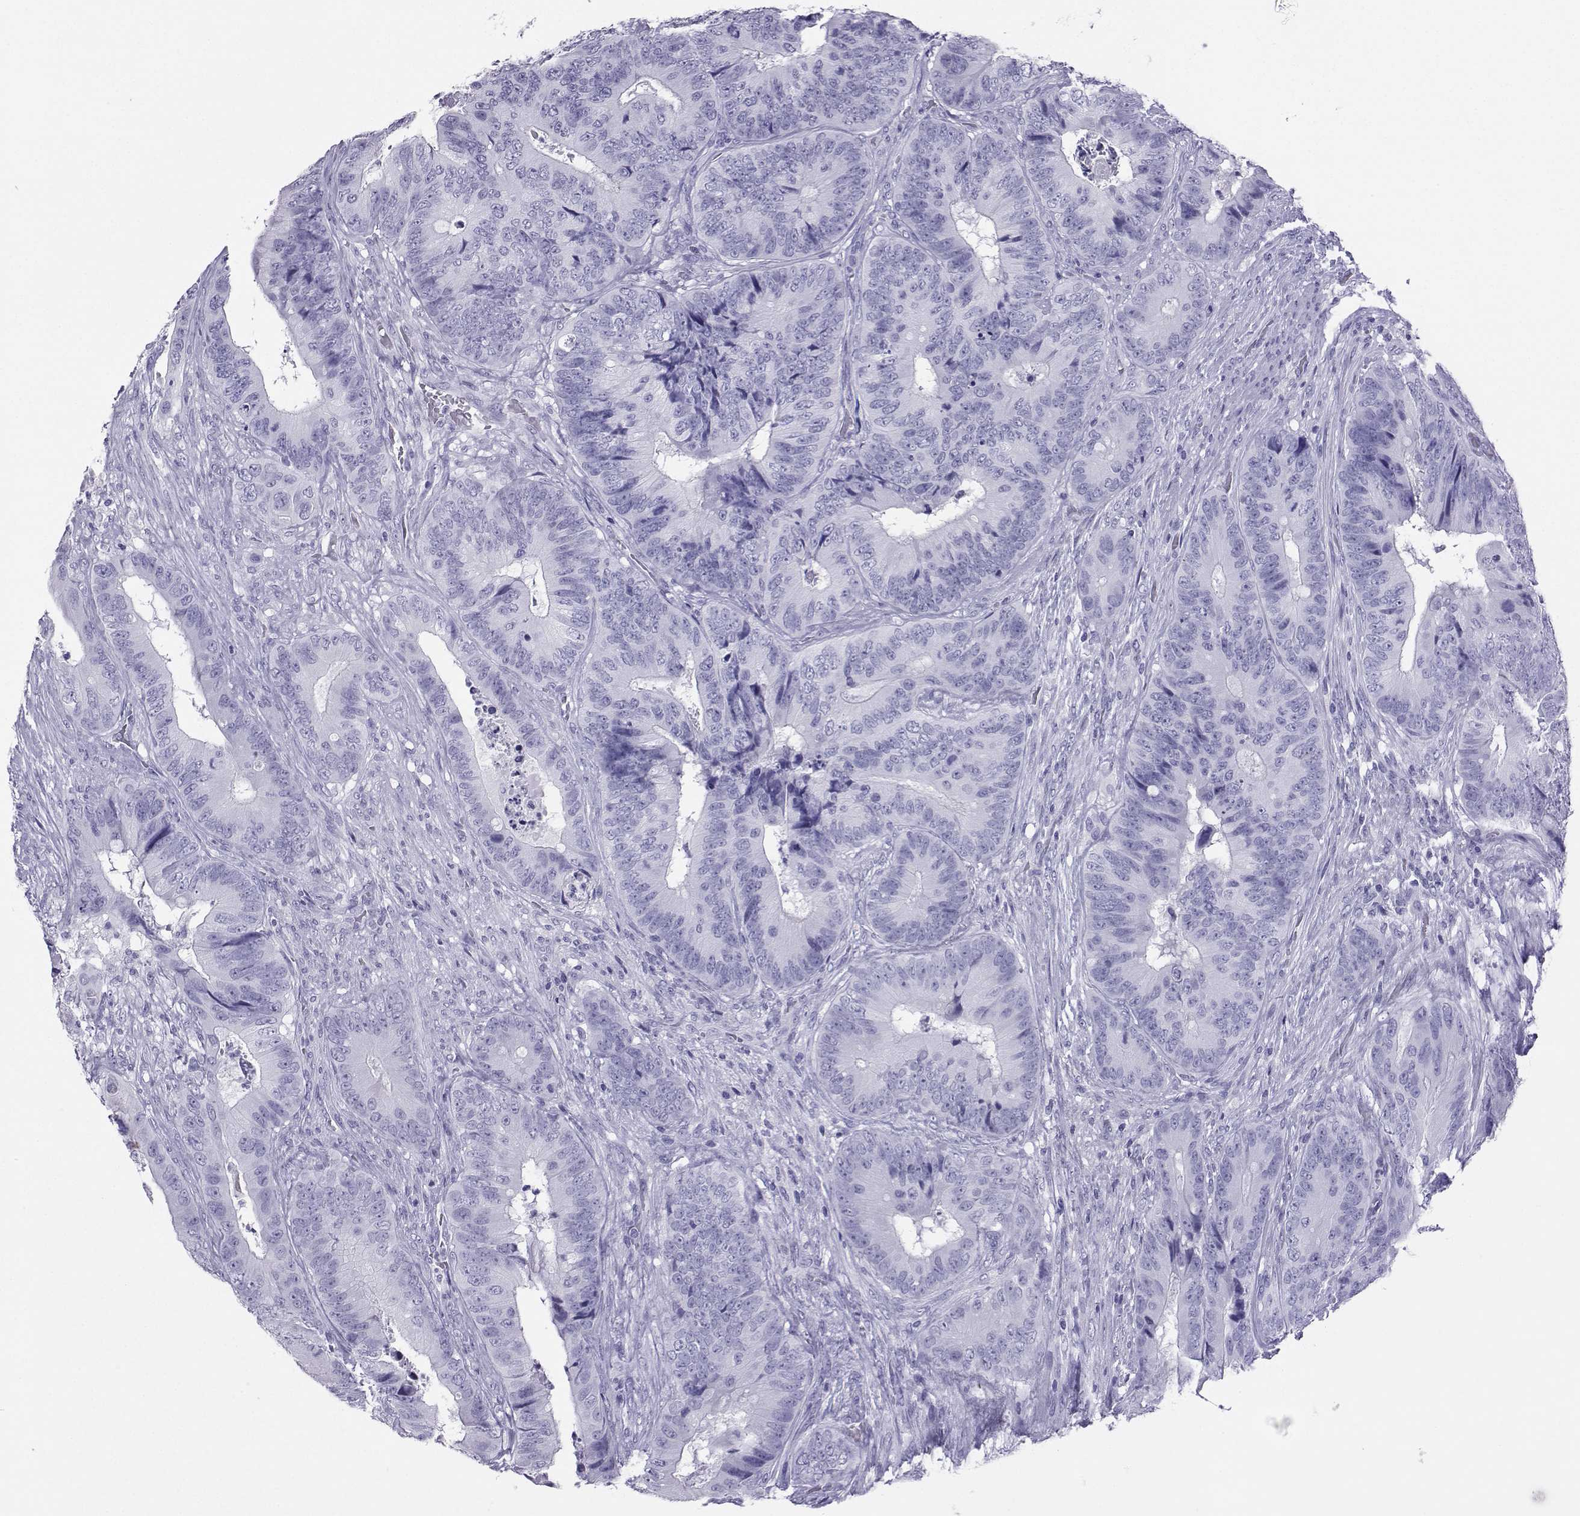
{"staining": {"intensity": "negative", "quantity": "none", "location": "none"}, "tissue": "colorectal cancer", "cell_type": "Tumor cells", "image_type": "cancer", "snomed": [{"axis": "morphology", "description": "Adenocarcinoma, NOS"}, {"axis": "topography", "description": "Colon"}], "caption": "The photomicrograph shows no staining of tumor cells in colorectal adenocarcinoma.", "gene": "LORICRIN", "patient": {"sex": "male", "age": 84}}